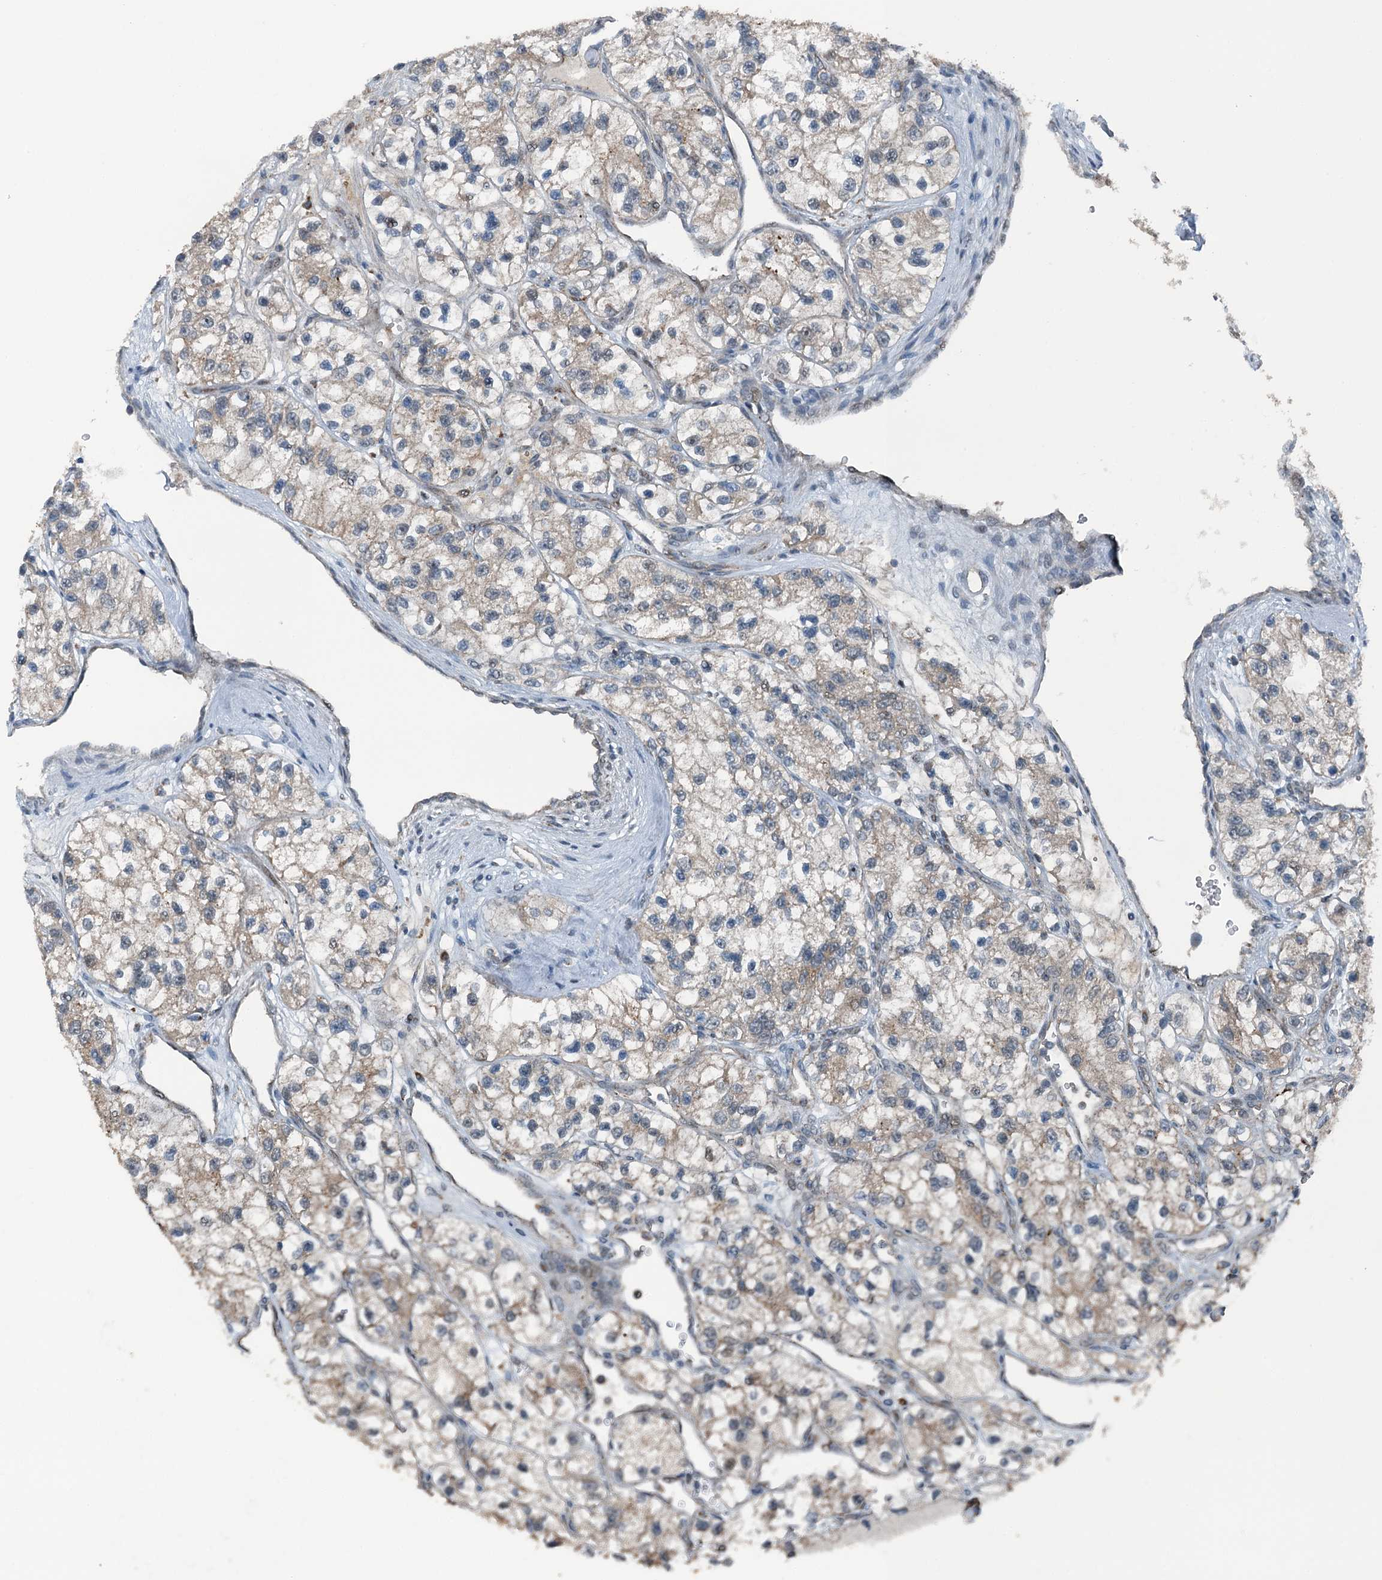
{"staining": {"intensity": "weak", "quantity": "<25%", "location": "cytoplasmic/membranous"}, "tissue": "renal cancer", "cell_type": "Tumor cells", "image_type": "cancer", "snomed": [{"axis": "morphology", "description": "Adenocarcinoma, NOS"}, {"axis": "topography", "description": "Kidney"}], "caption": "The image shows no staining of tumor cells in adenocarcinoma (renal).", "gene": "BMERB1", "patient": {"sex": "female", "age": 57}}